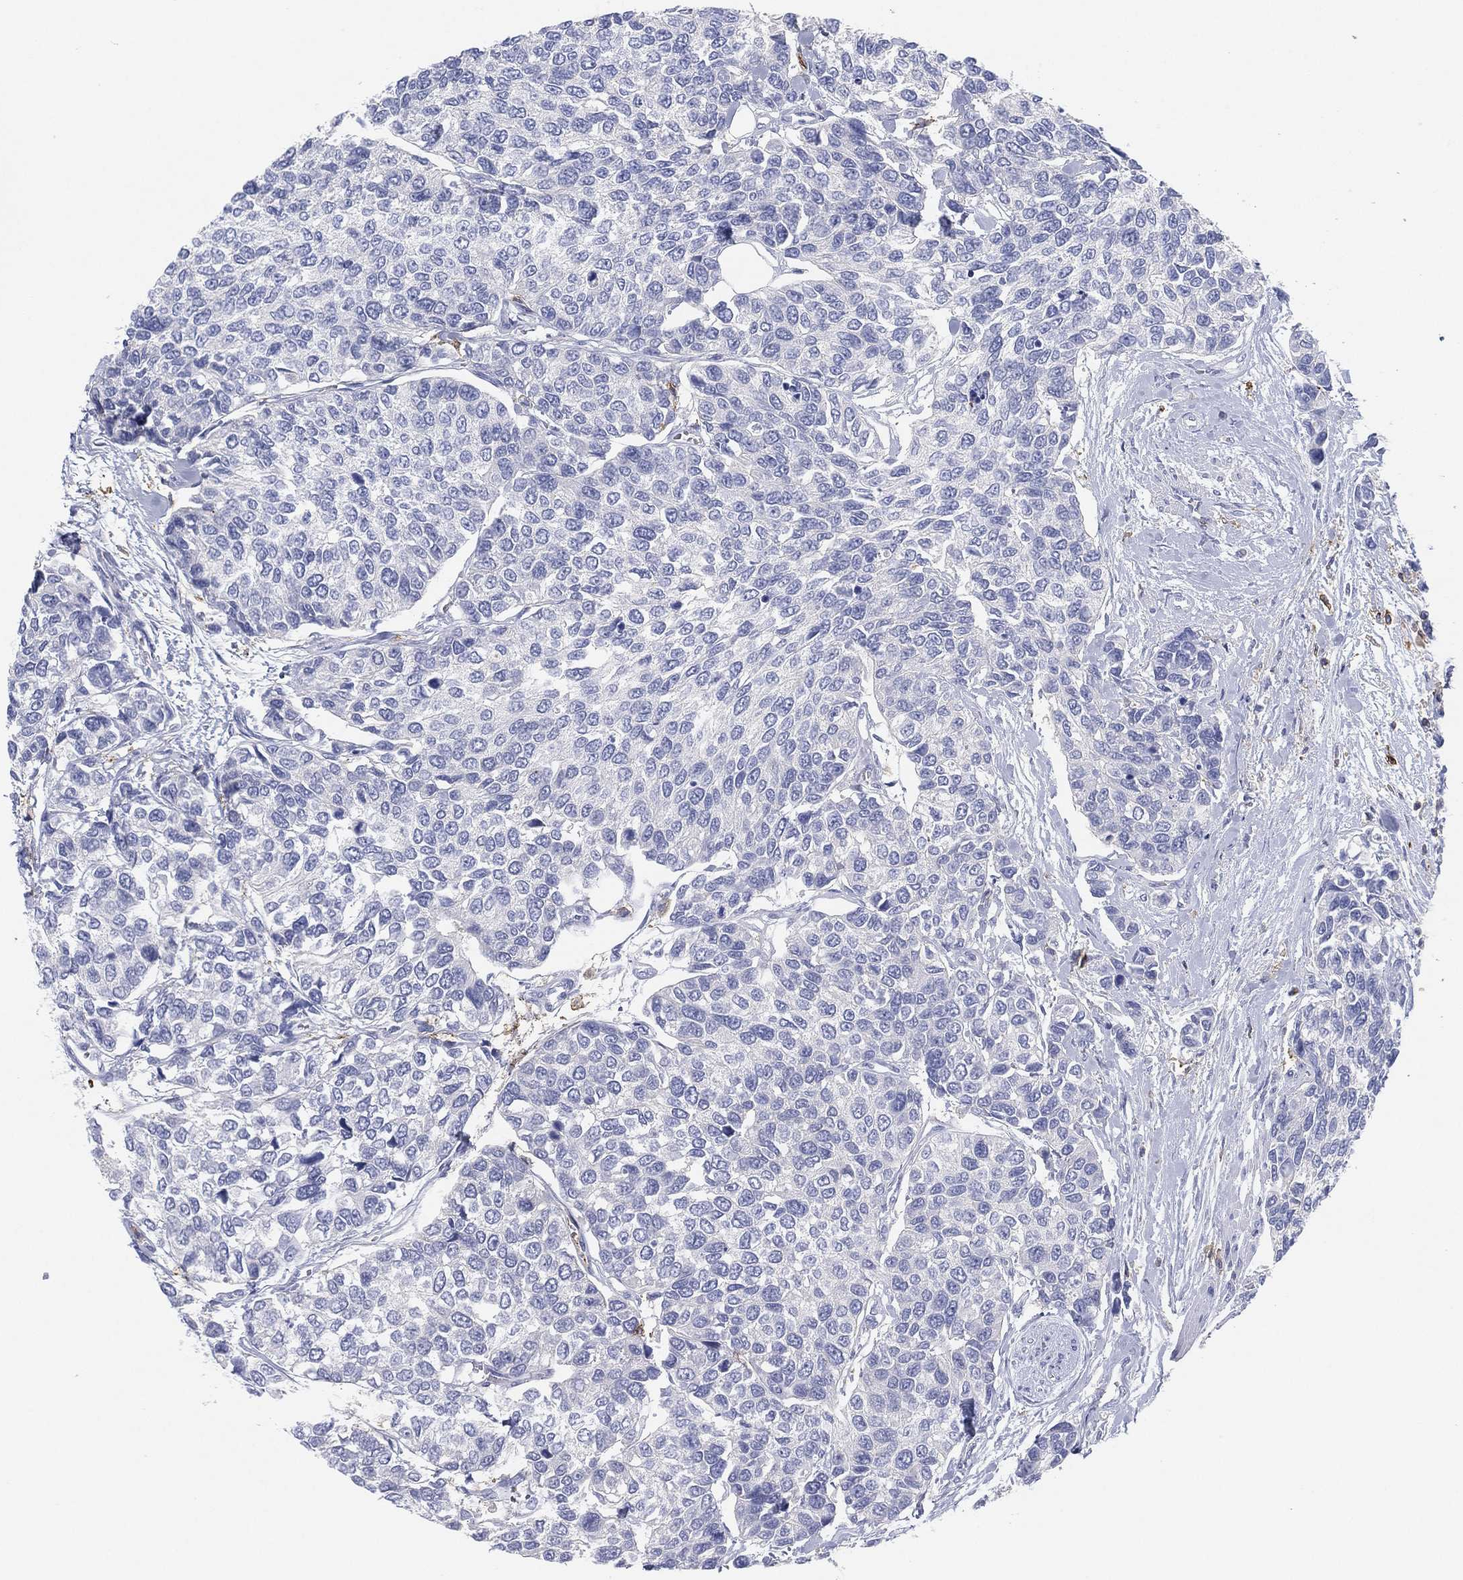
{"staining": {"intensity": "negative", "quantity": "none", "location": "none"}, "tissue": "urothelial cancer", "cell_type": "Tumor cells", "image_type": "cancer", "snomed": [{"axis": "morphology", "description": "Urothelial carcinoma, High grade"}, {"axis": "topography", "description": "Urinary bladder"}], "caption": "Tumor cells are negative for brown protein staining in urothelial carcinoma (high-grade).", "gene": "SELPLG", "patient": {"sex": "male", "age": 77}}